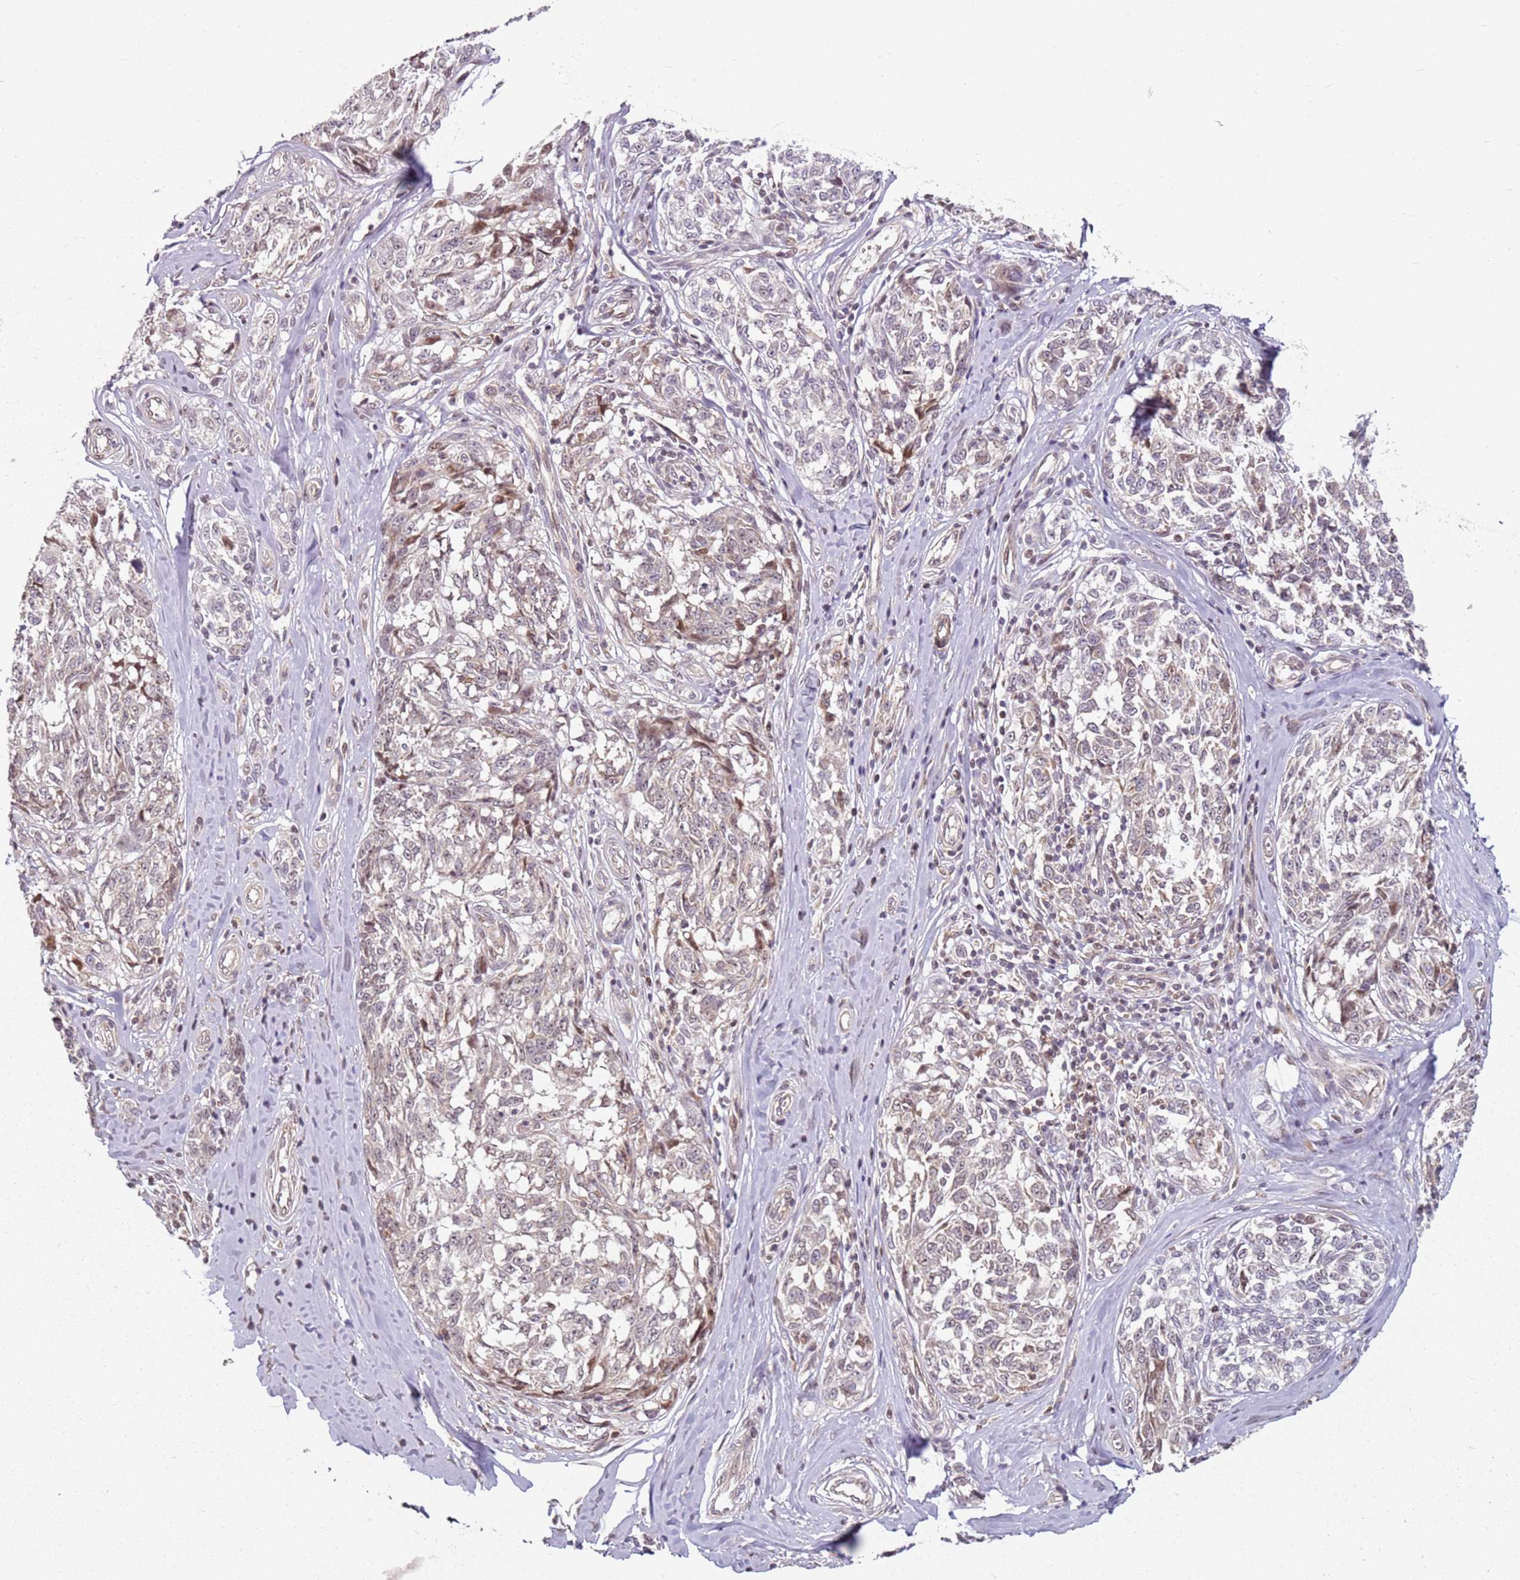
{"staining": {"intensity": "moderate", "quantity": "<25%", "location": "nuclear"}, "tissue": "melanoma", "cell_type": "Tumor cells", "image_type": "cancer", "snomed": [{"axis": "morphology", "description": "Normal tissue, NOS"}, {"axis": "morphology", "description": "Malignant melanoma, NOS"}, {"axis": "topography", "description": "Skin"}], "caption": "Immunohistochemistry (IHC) micrograph of human malignant melanoma stained for a protein (brown), which demonstrates low levels of moderate nuclear positivity in approximately <25% of tumor cells.", "gene": "CHURC1", "patient": {"sex": "female", "age": 64}}